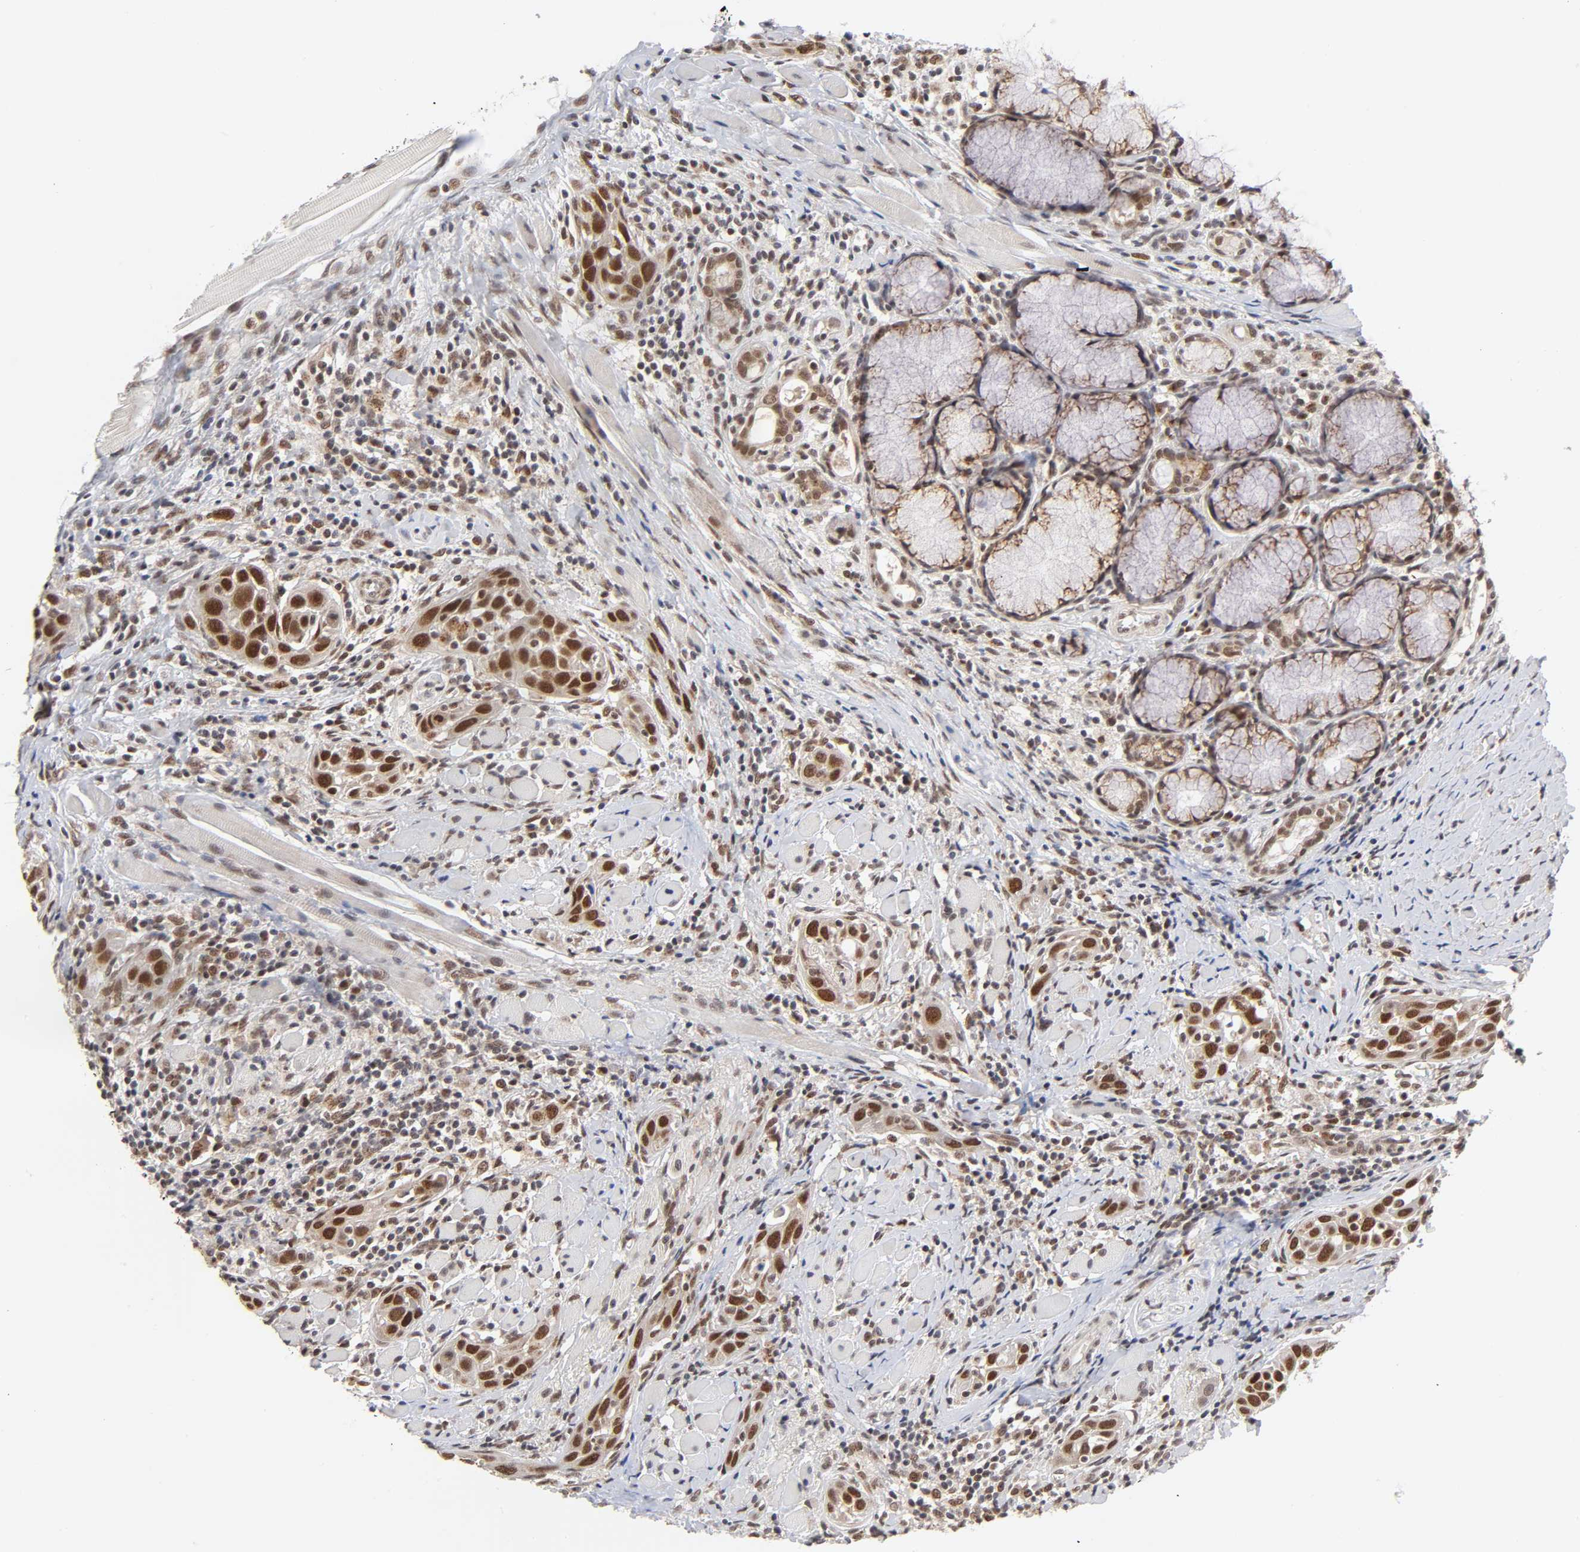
{"staining": {"intensity": "strong", "quantity": ">75%", "location": "cytoplasmic/membranous,nuclear"}, "tissue": "head and neck cancer", "cell_type": "Tumor cells", "image_type": "cancer", "snomed": [{"axis": "morphology", "description": "Squamous cell carcinoma, NOS"}, {"axis": "topography", "description": "Oral tissue"}, {"axis": "topography", "description": "Head-Neck"}], "caption": "Head and neck cancer was stained to show a protein in brown. There is high levels of strong cytoplasmic/membranous and nuclear expression in about >75% of tumor cells.", "gene": "EP300", "patient": {"sex": "female", "age": 50}}